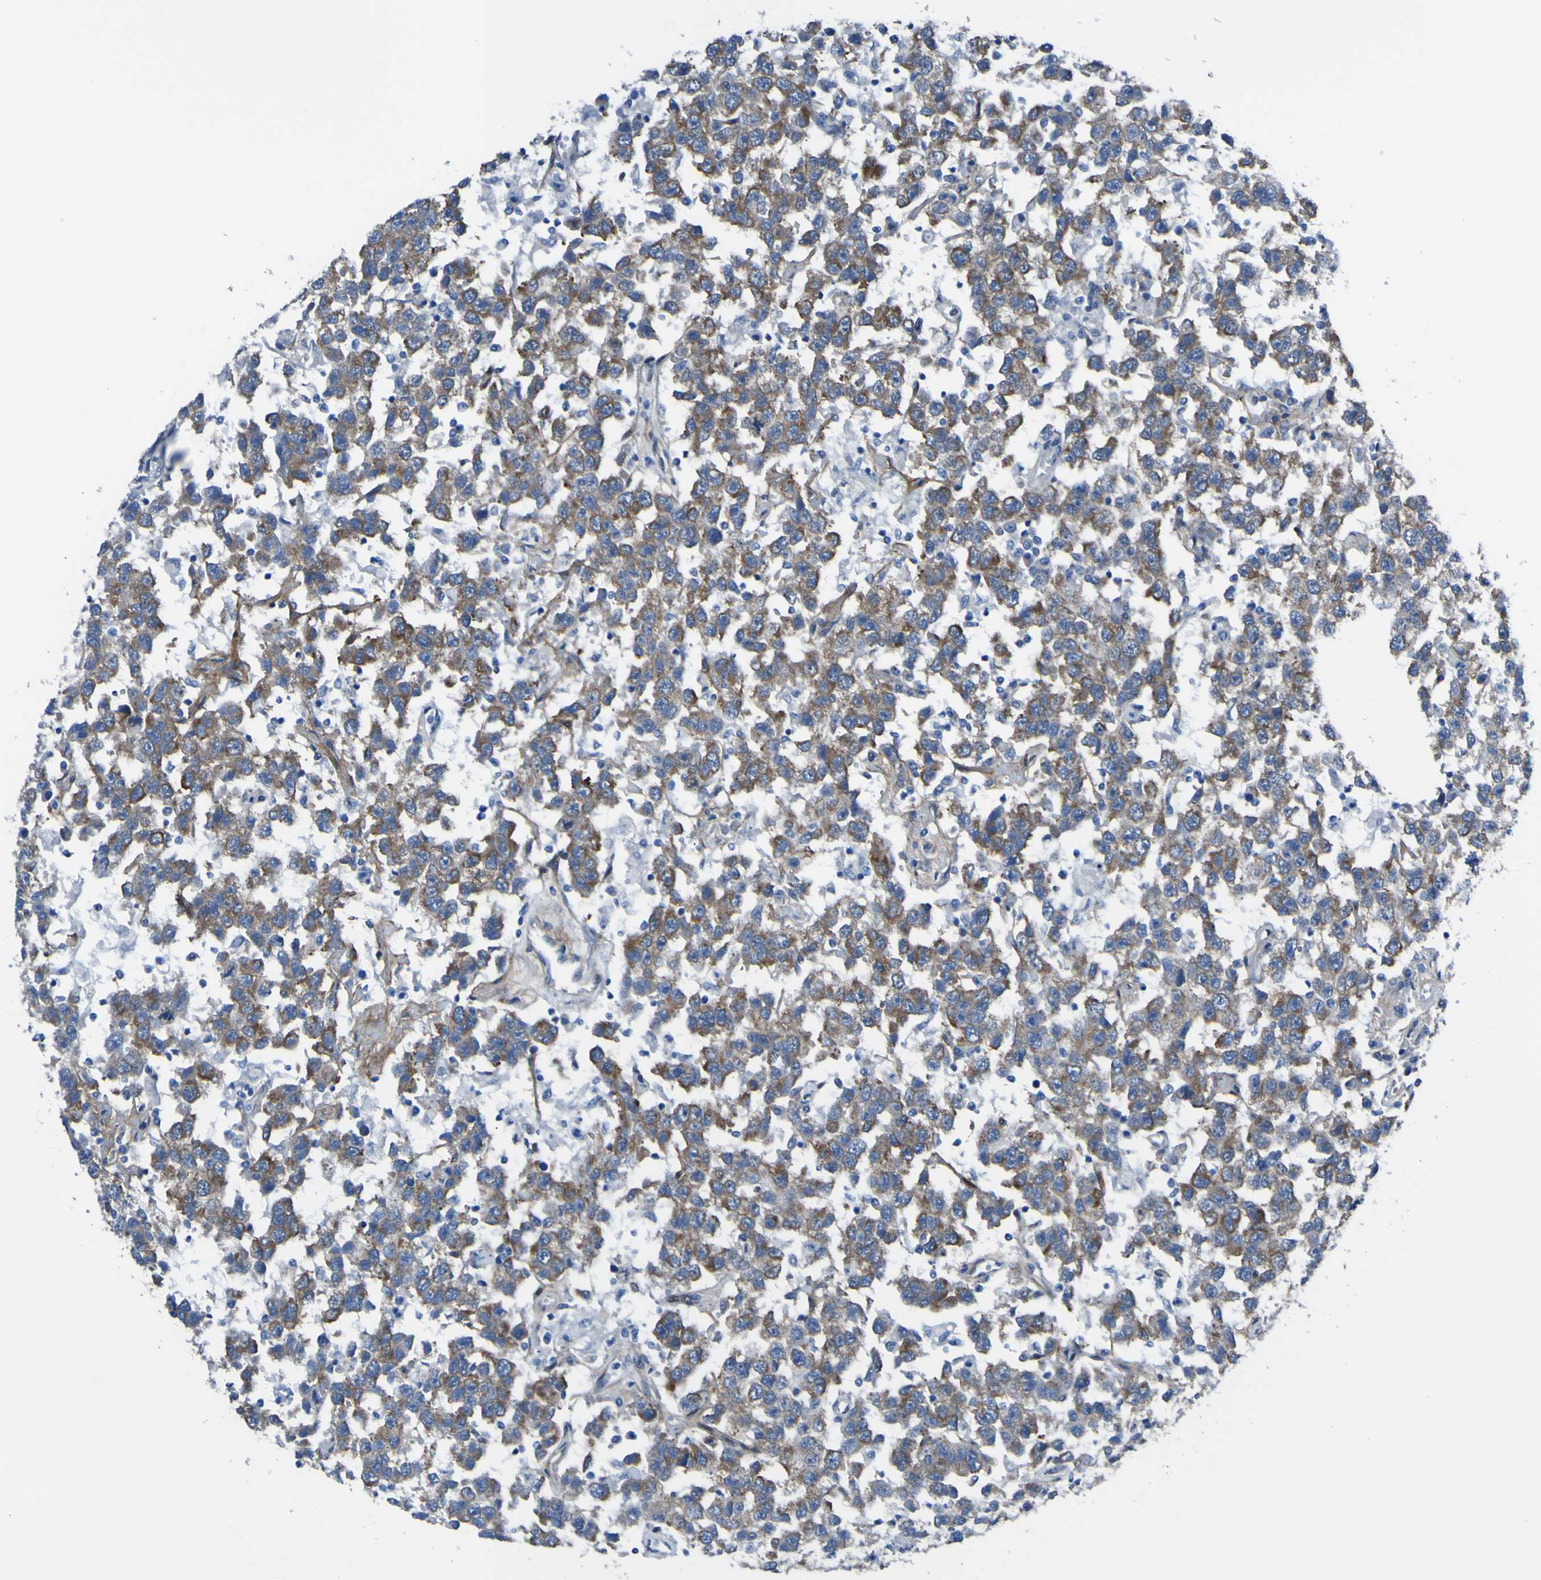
{"staining": {"intensity": "moderate", "quantity": ">75%", "location": "cytoplasmic/membranous"}, "tissue": "testis cancer", "cell_type": "Tumor cells", "image_type": "cancer", "snomed": [{"axis": "morphology", "description": "Seminoma, NOS"}, {"axis": "topography", "description": "Testis"}], "caption": "A brown stain labels moderate cytoplasmic/membranous positivity of a protein in human testis cancer (seminoma) tumor cells. (Brightfield microscopy of DAB IHC at high magnification).", "gene": "LRRN1", "patient": {"sex": "male", "age": 41}}